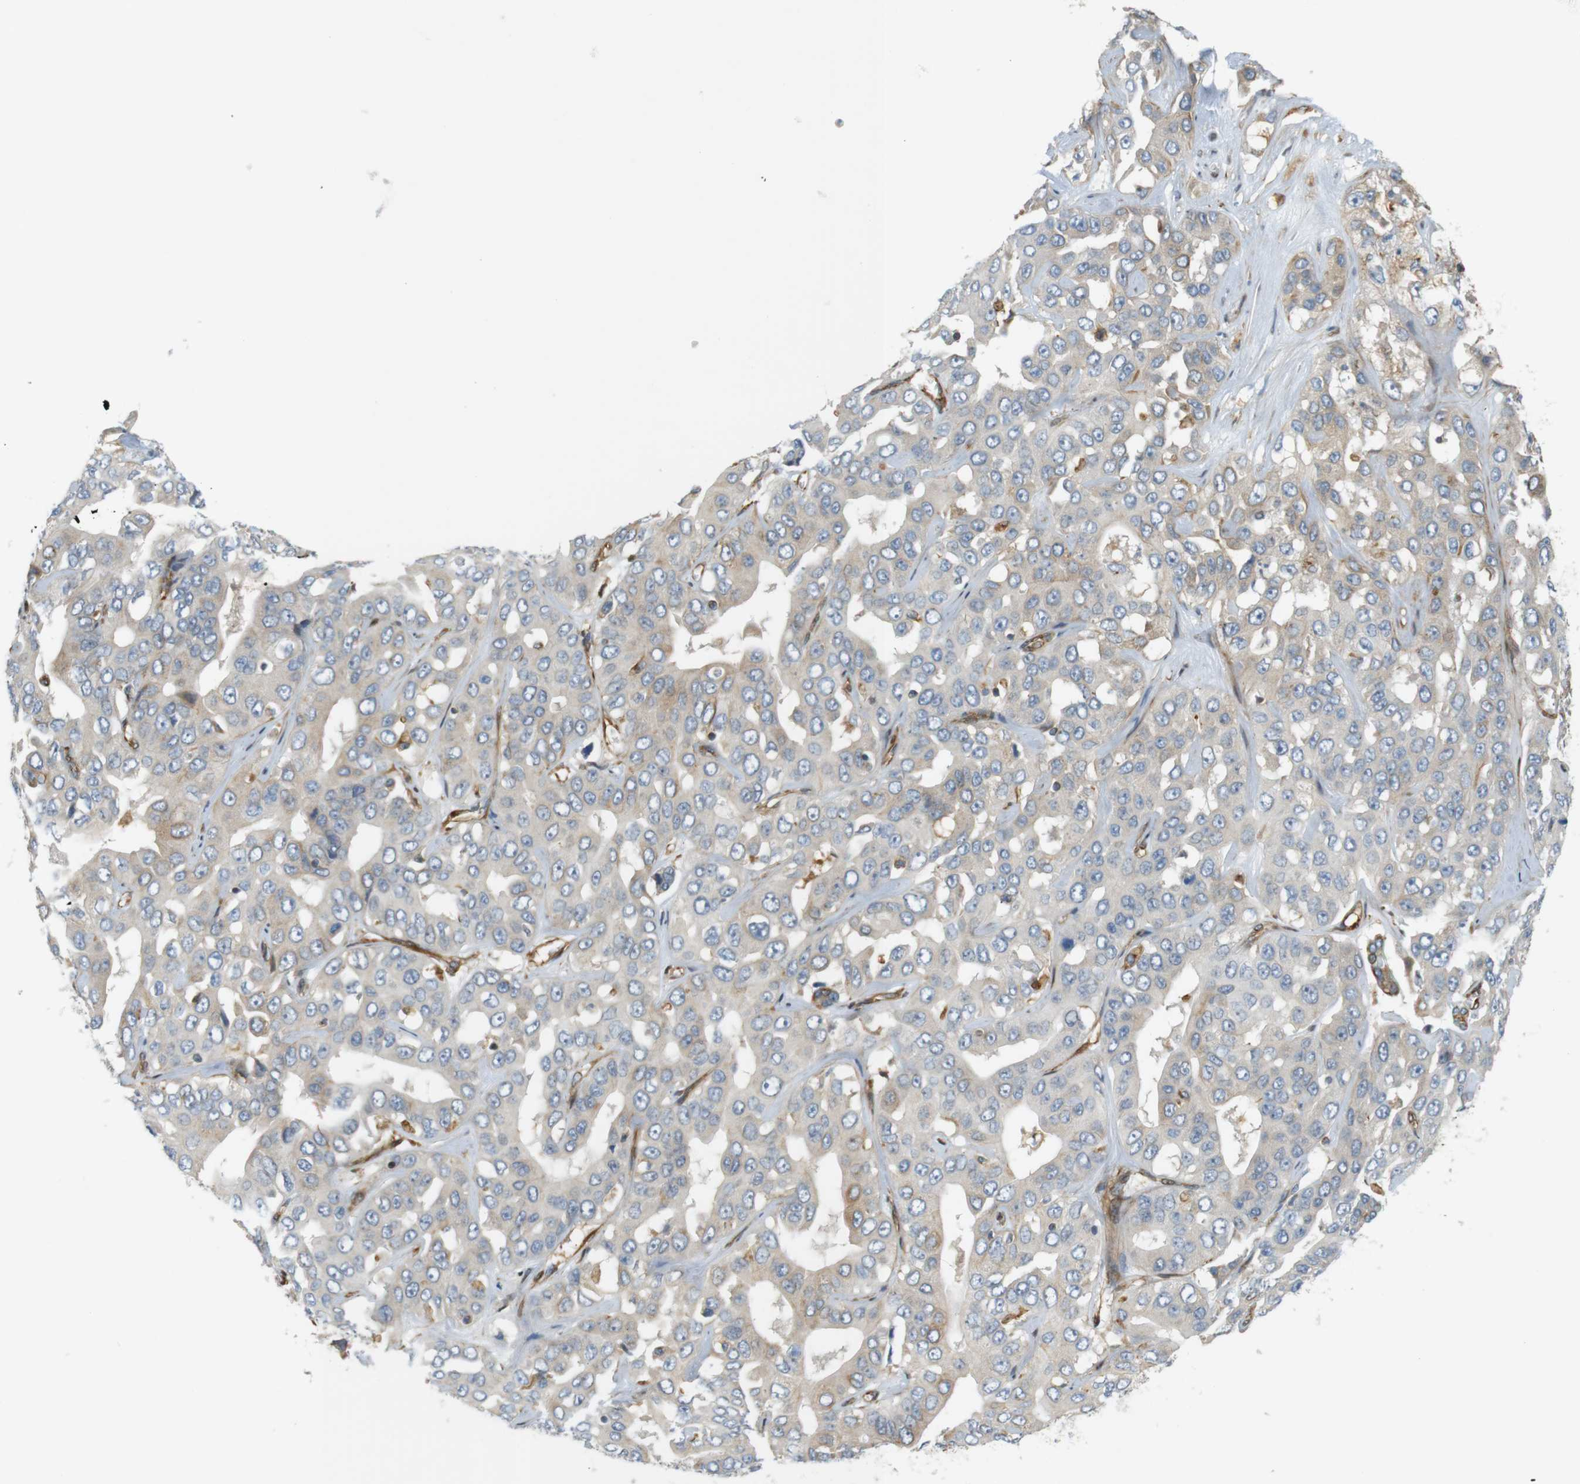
{"staining": {"intensity": "negative", "quantity": "none", "location": "none"}, "tissue": "liver cancer", "cell_type": "Tumor cells", "image_type": "cancer", "snomed": [{"axis": "morphology", "description": "Cholangiocarcinoma"}, {"axis": "topography", "description": "Liver"}], "caption": "IHC photomicrograph of neoplastic tissue: human liver cancer (cholangiocarcinoma) stained with DAB shows no significant protein staining in tumor cells.", "gene": "CYTH3", "patient": {"sex": "female", "age": 52}}